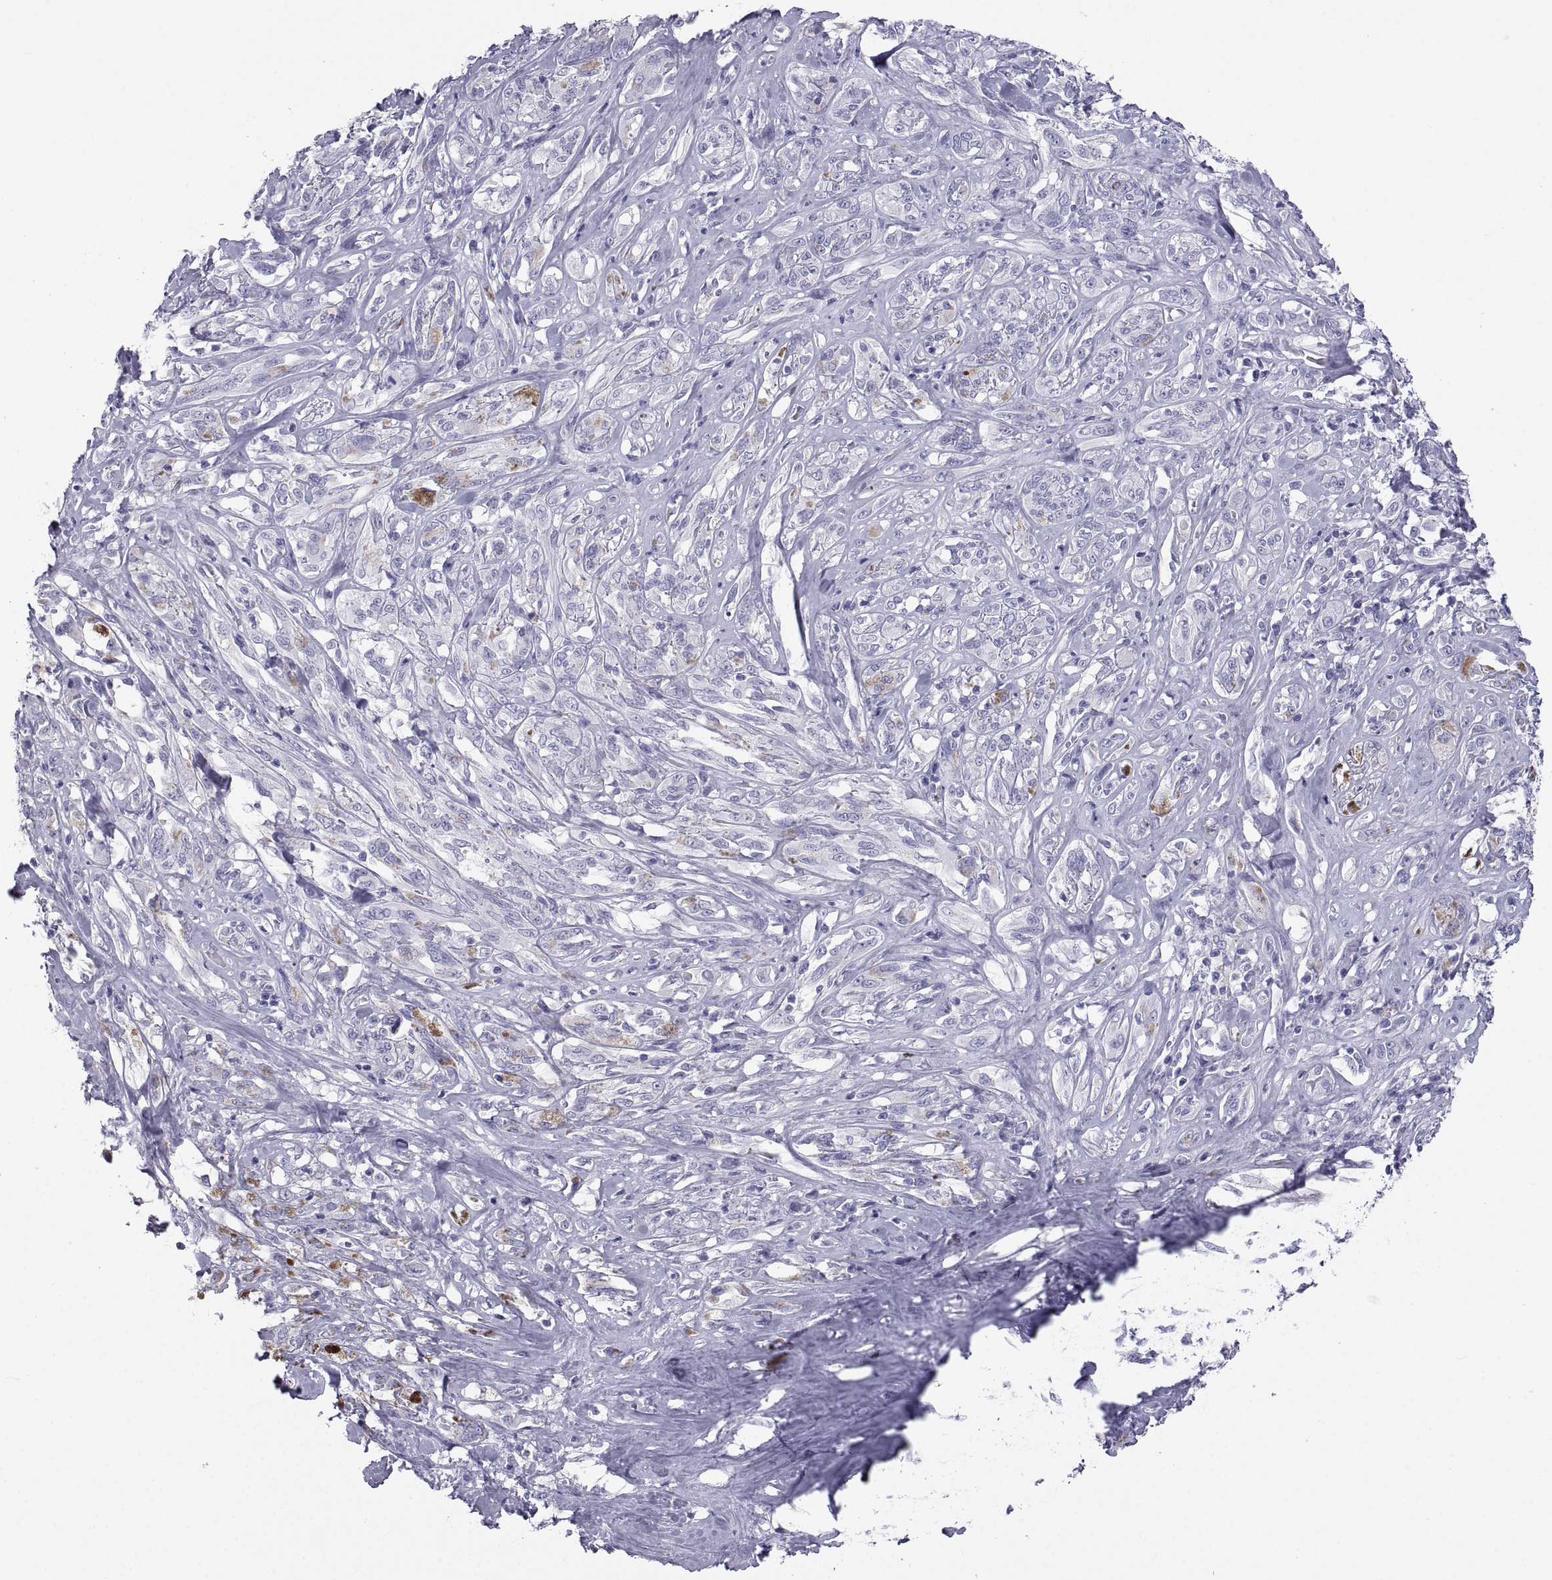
{"staining": {"intensity": "negative", "quantity": "none", "location": "none"}, "tissue": "melanoma", "cell_type": "Tumor cells", "image_type": "cancer", "snomed": [{"axis": "morphology", "description": "Malignant melanoma, NOS"}, {"axis": "topography", "description": "Skin"}], "caption": "Immunohistochemistry image of neoplastic tissue: melanoma stained with DAB displays no significant protein staining in tumor cells. Nuclei are stained in blue.", "gene": "PCSK1N", "patient": {"sex": "female", "age": 91}}